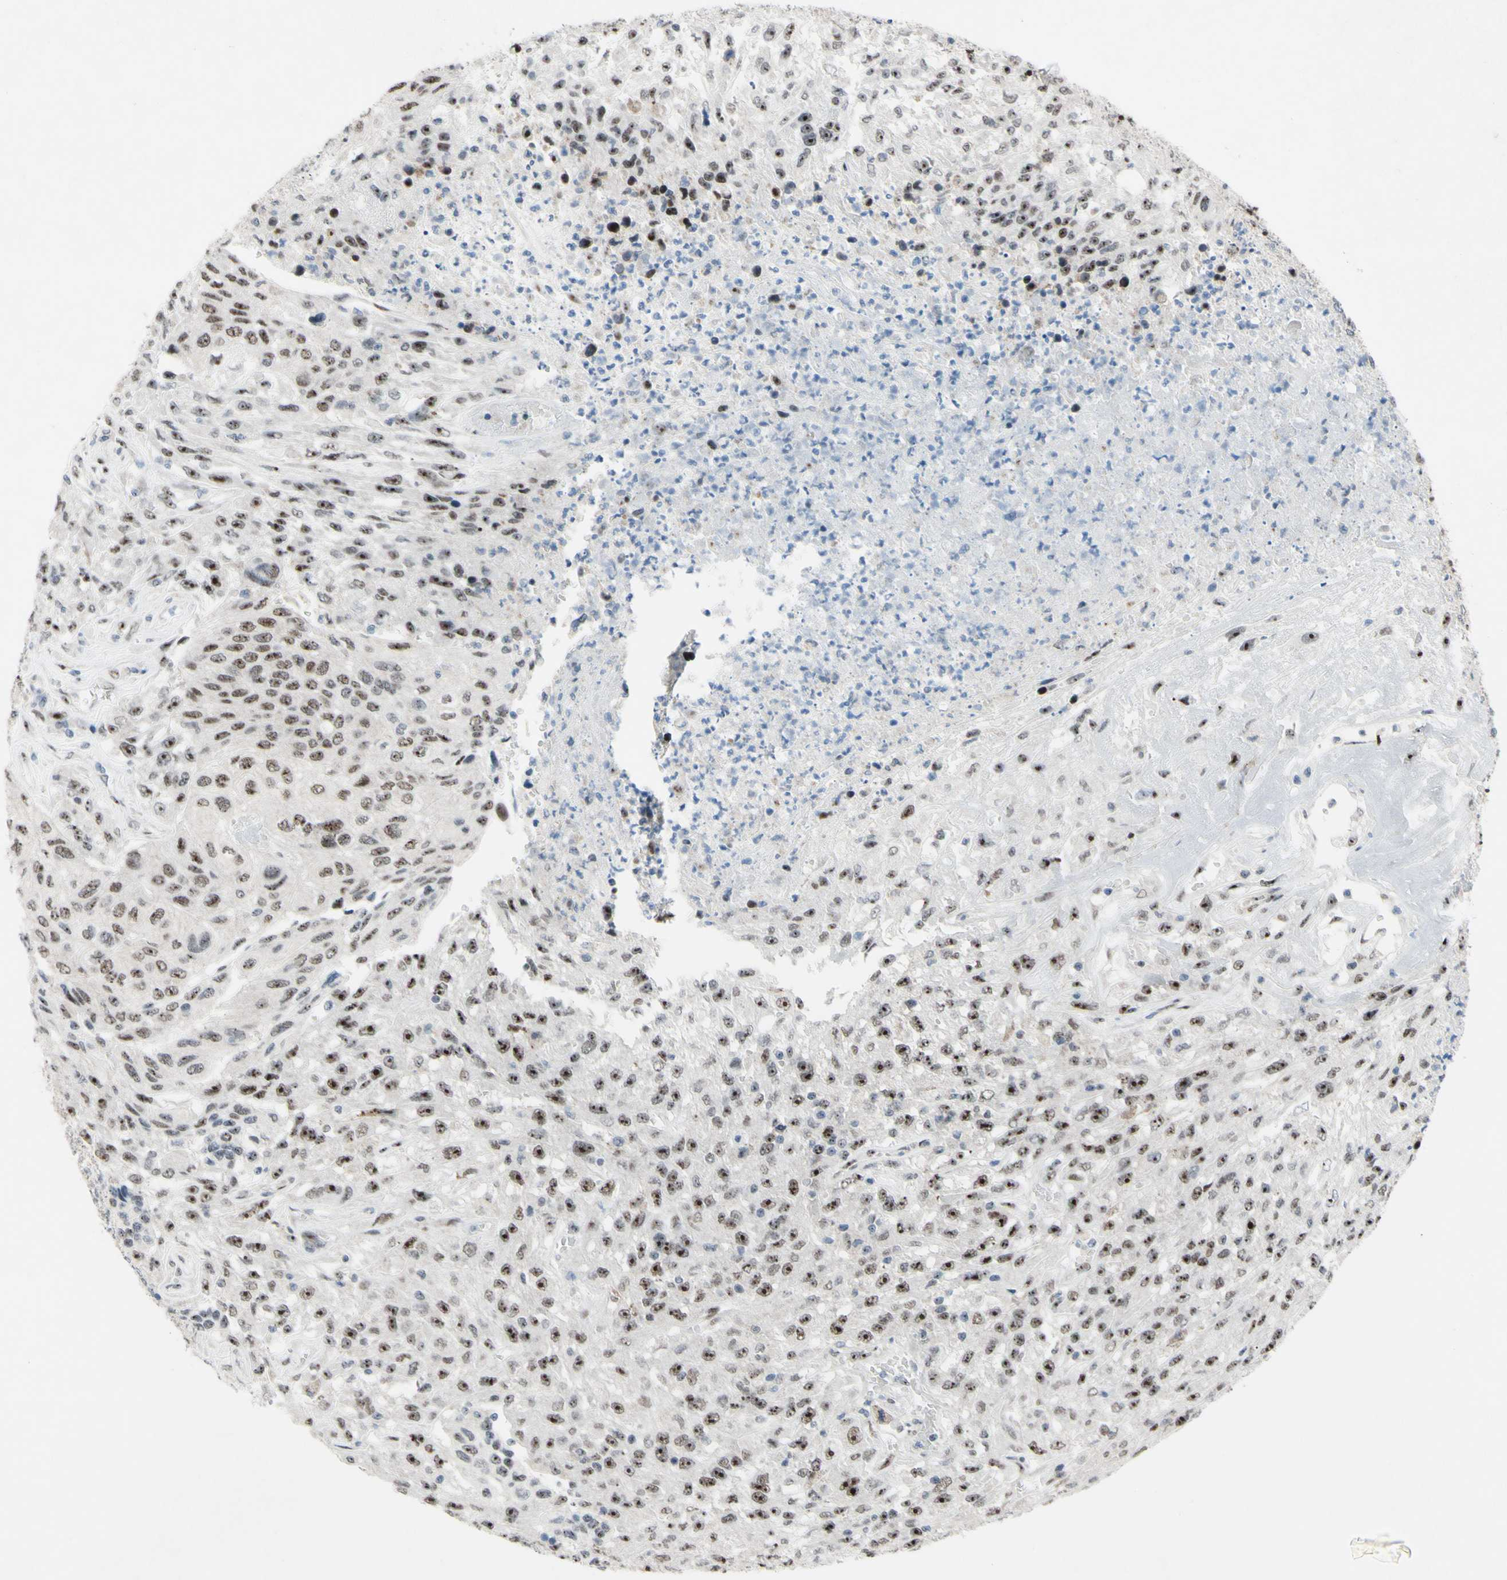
{"staining": {"intensity": "weak", "quantity": ">75%", "location": "nuclear"}, "tissue": "urothelial cancer", "cell_type": "Tumor cells", "image_type": "cancer", "snomed": [{"axis": "morphology", "description": "Urothelial carcinoma, High grade"}, {"axis": "topography", "description": "Urinary bladder"}], "caption": "Protein expression analysis of human urothelial carcinoma (high-grade) reveals weak nuclear positivity in about >75% of tumor cells.", "gene": "POLR1A", "patient": {"sex": "male", "age": 66}}